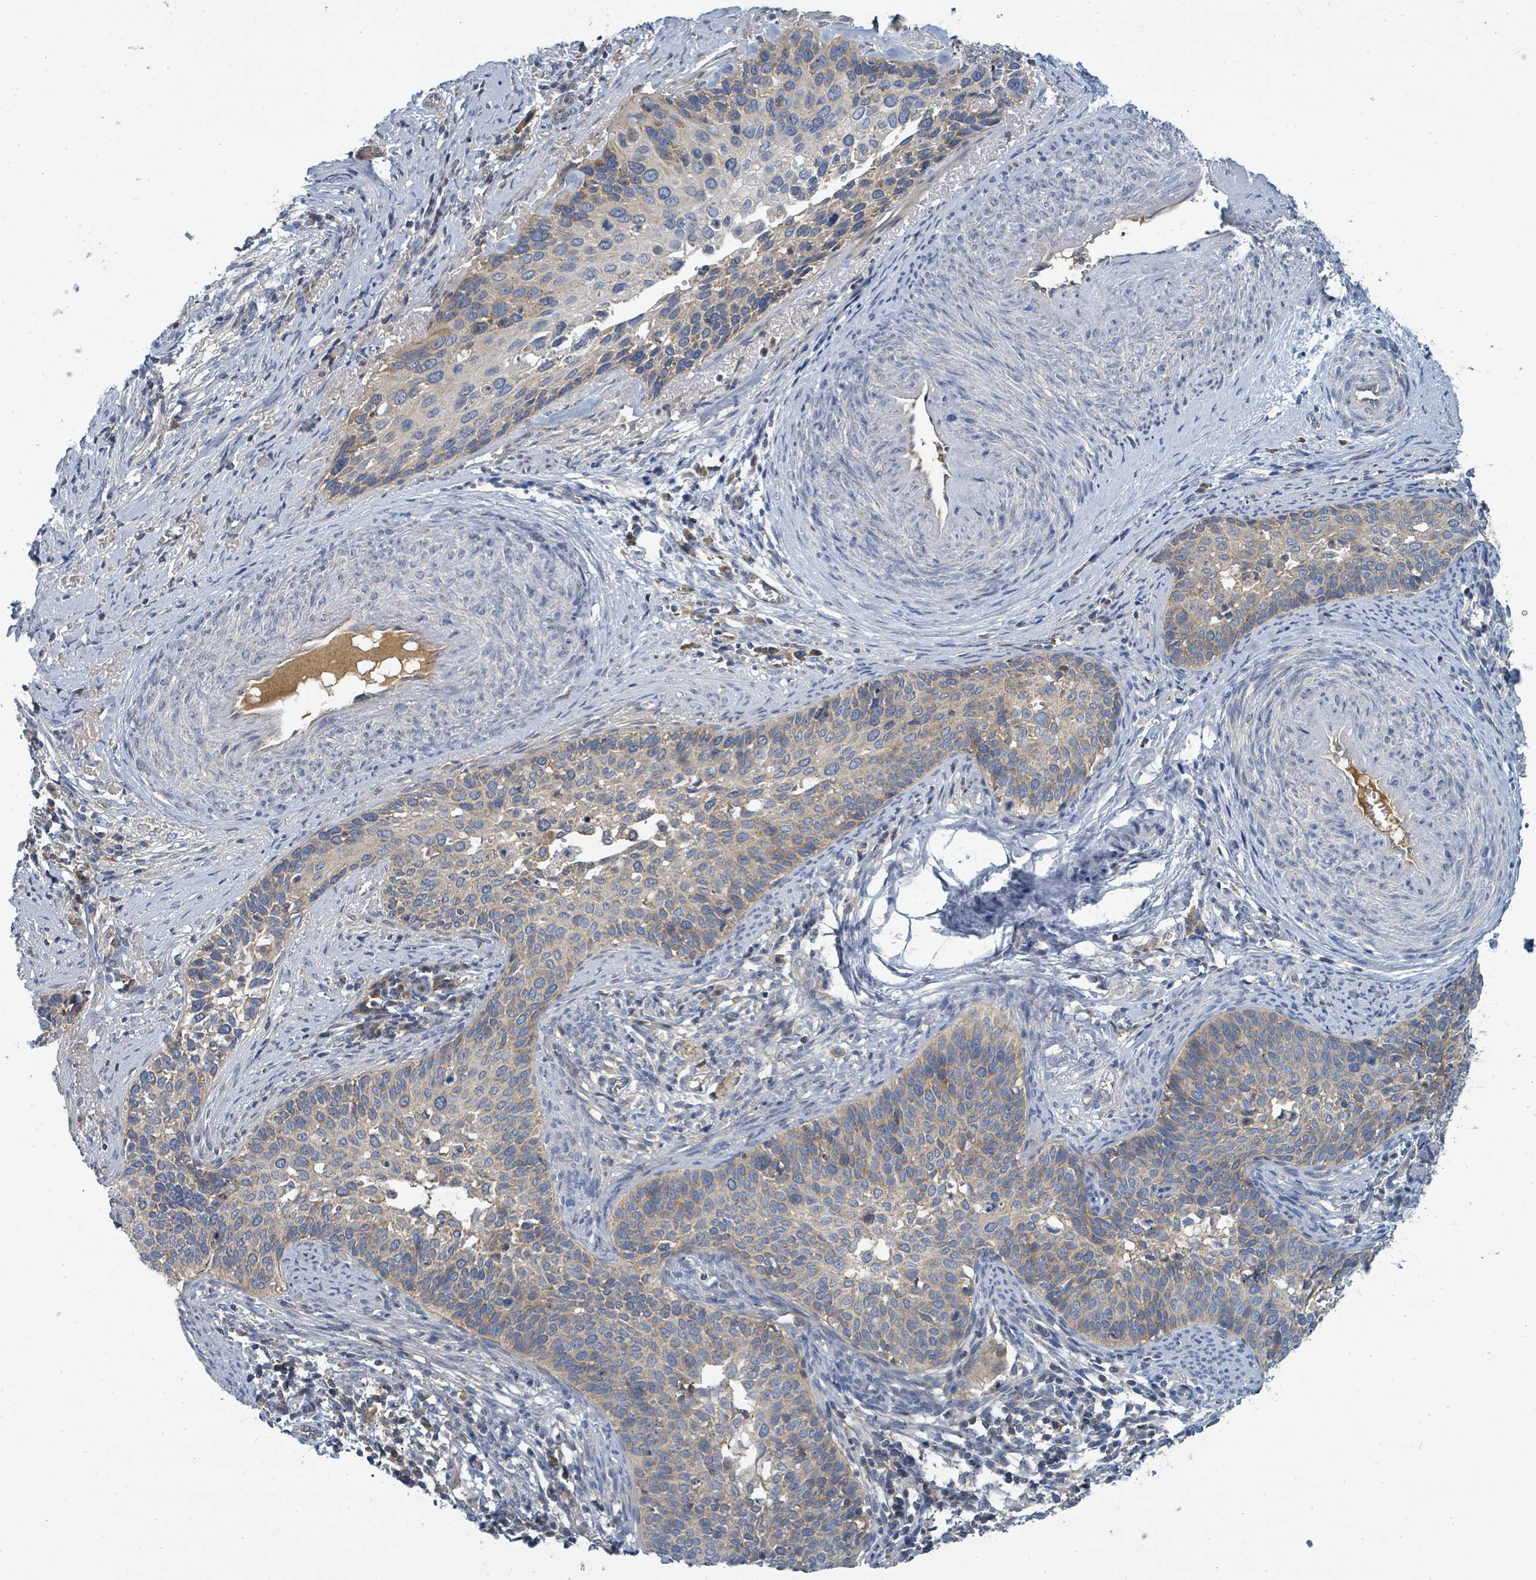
{"staining": {"intensity": "weak", "quantity": "<25%", "location": "cytoplasmic/membranous"}, "tissue": "cervical cancer", "cell_type": "Tumor cells", "image_type": "cancer", "snomed": [{"axis": "morphology", "description": "Squamous cell carcinoma, NOS"}, {"axis": "topography", "description": "Cervix"}], "caption": "An immunohistochemistry photomicrograph of cervical cancer is shown. There is no staining in tumor cells of cervical cancer. The staining was performed using DAB to visualize the protein expression in brown, while the nuclei were stained in blue with hematoxylin (Magnification: 20x).", "gene": "SLC25A23", "patient": {"sex": "female", "age": 44}}